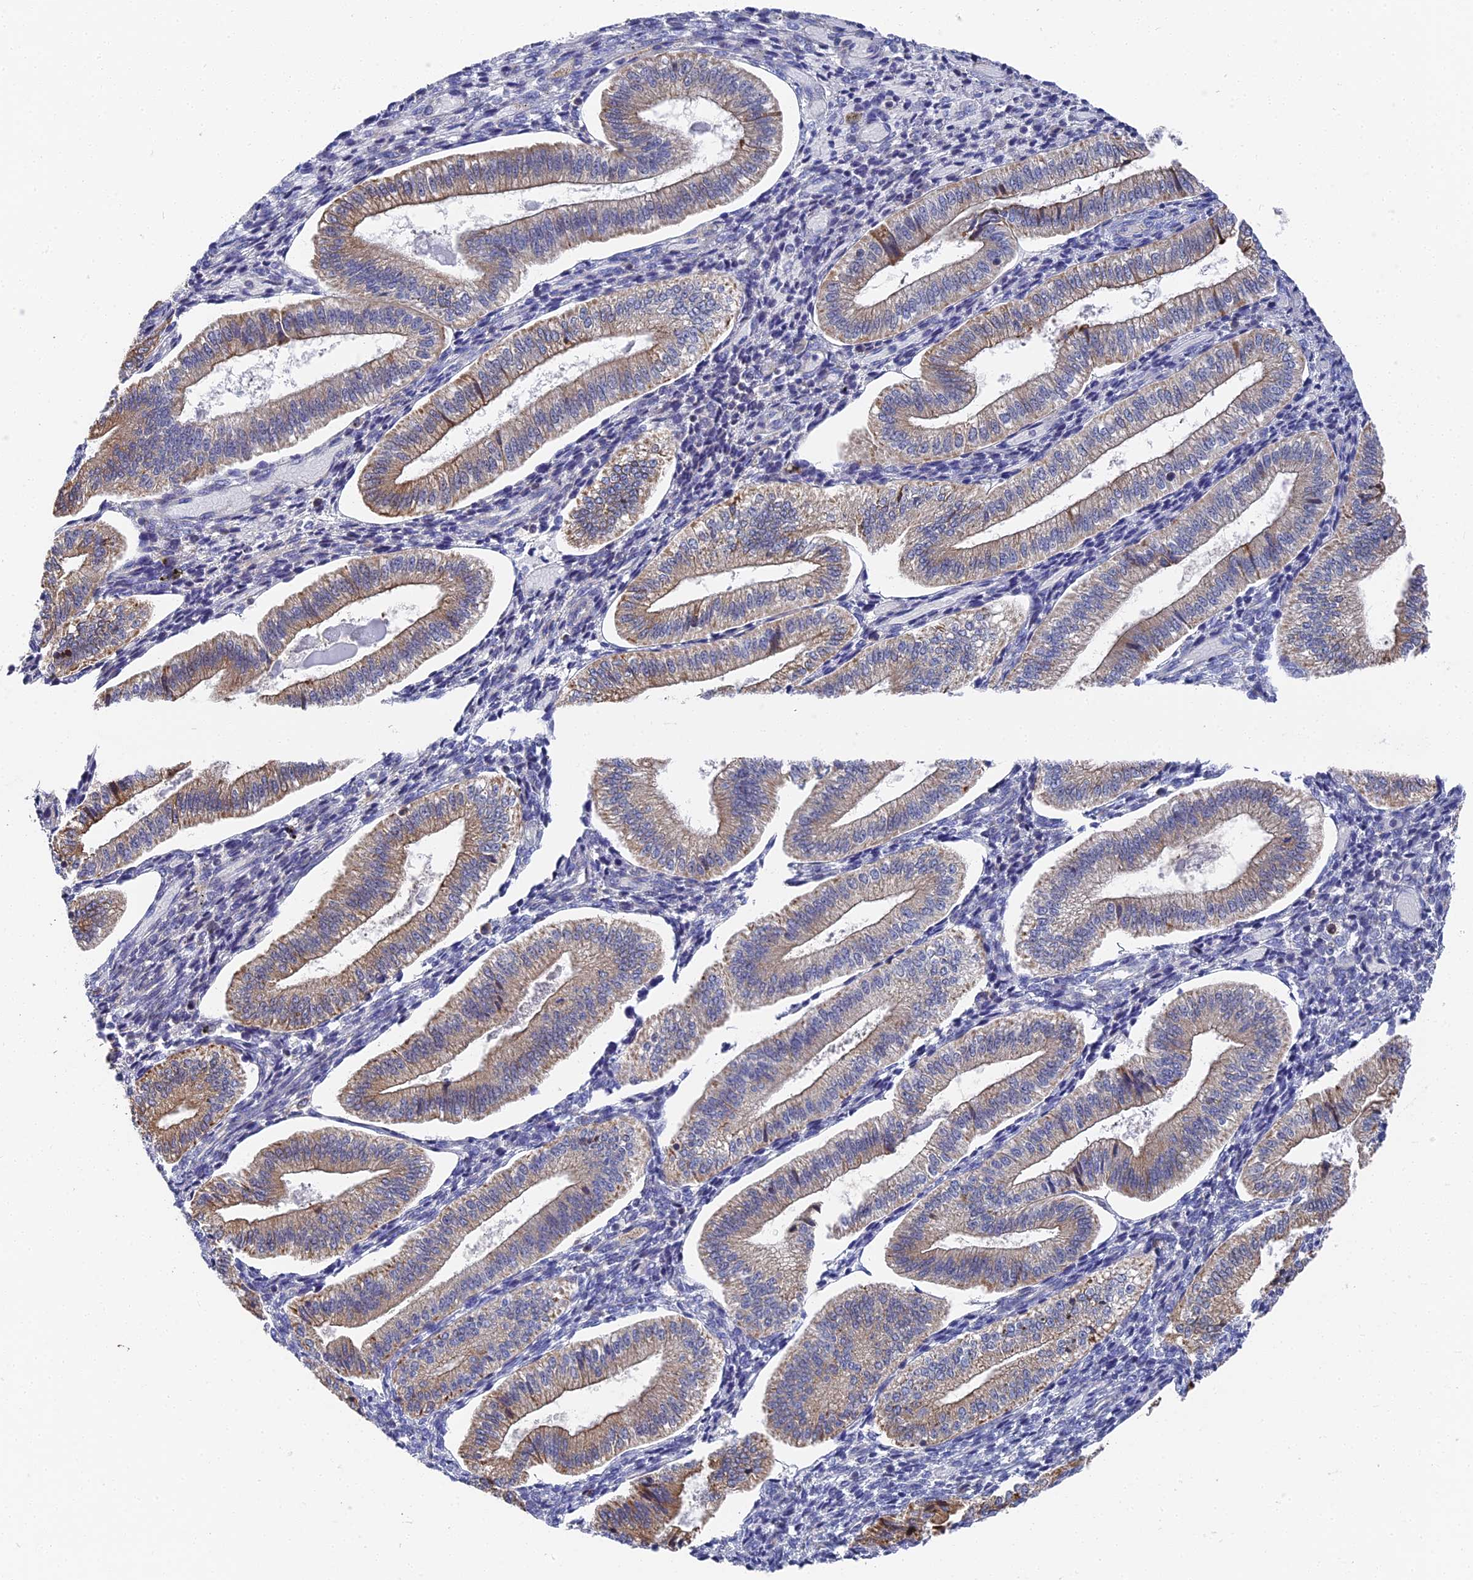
{"staining": {"intensity": "negative", "quantity": "none", "location": "none"}, "tissue": "endometrium", "cell_type": "Cells in endometrial stroma", "image_type": "normal", "snomed": [{"axis": "morphology", "description": "Normal tissue, NOS"}, {"axis": "topography", "description": "Endometrium"}], "caption": "Immunohistochemistry photomicrograph of benign endometrium stained for a protein (brown), which reveals no positivity in cells in endometrial stroma. Nuclei are stained in blue.", "gene": "CCDC113", "patient": {"sex": "female", "age": 34}}